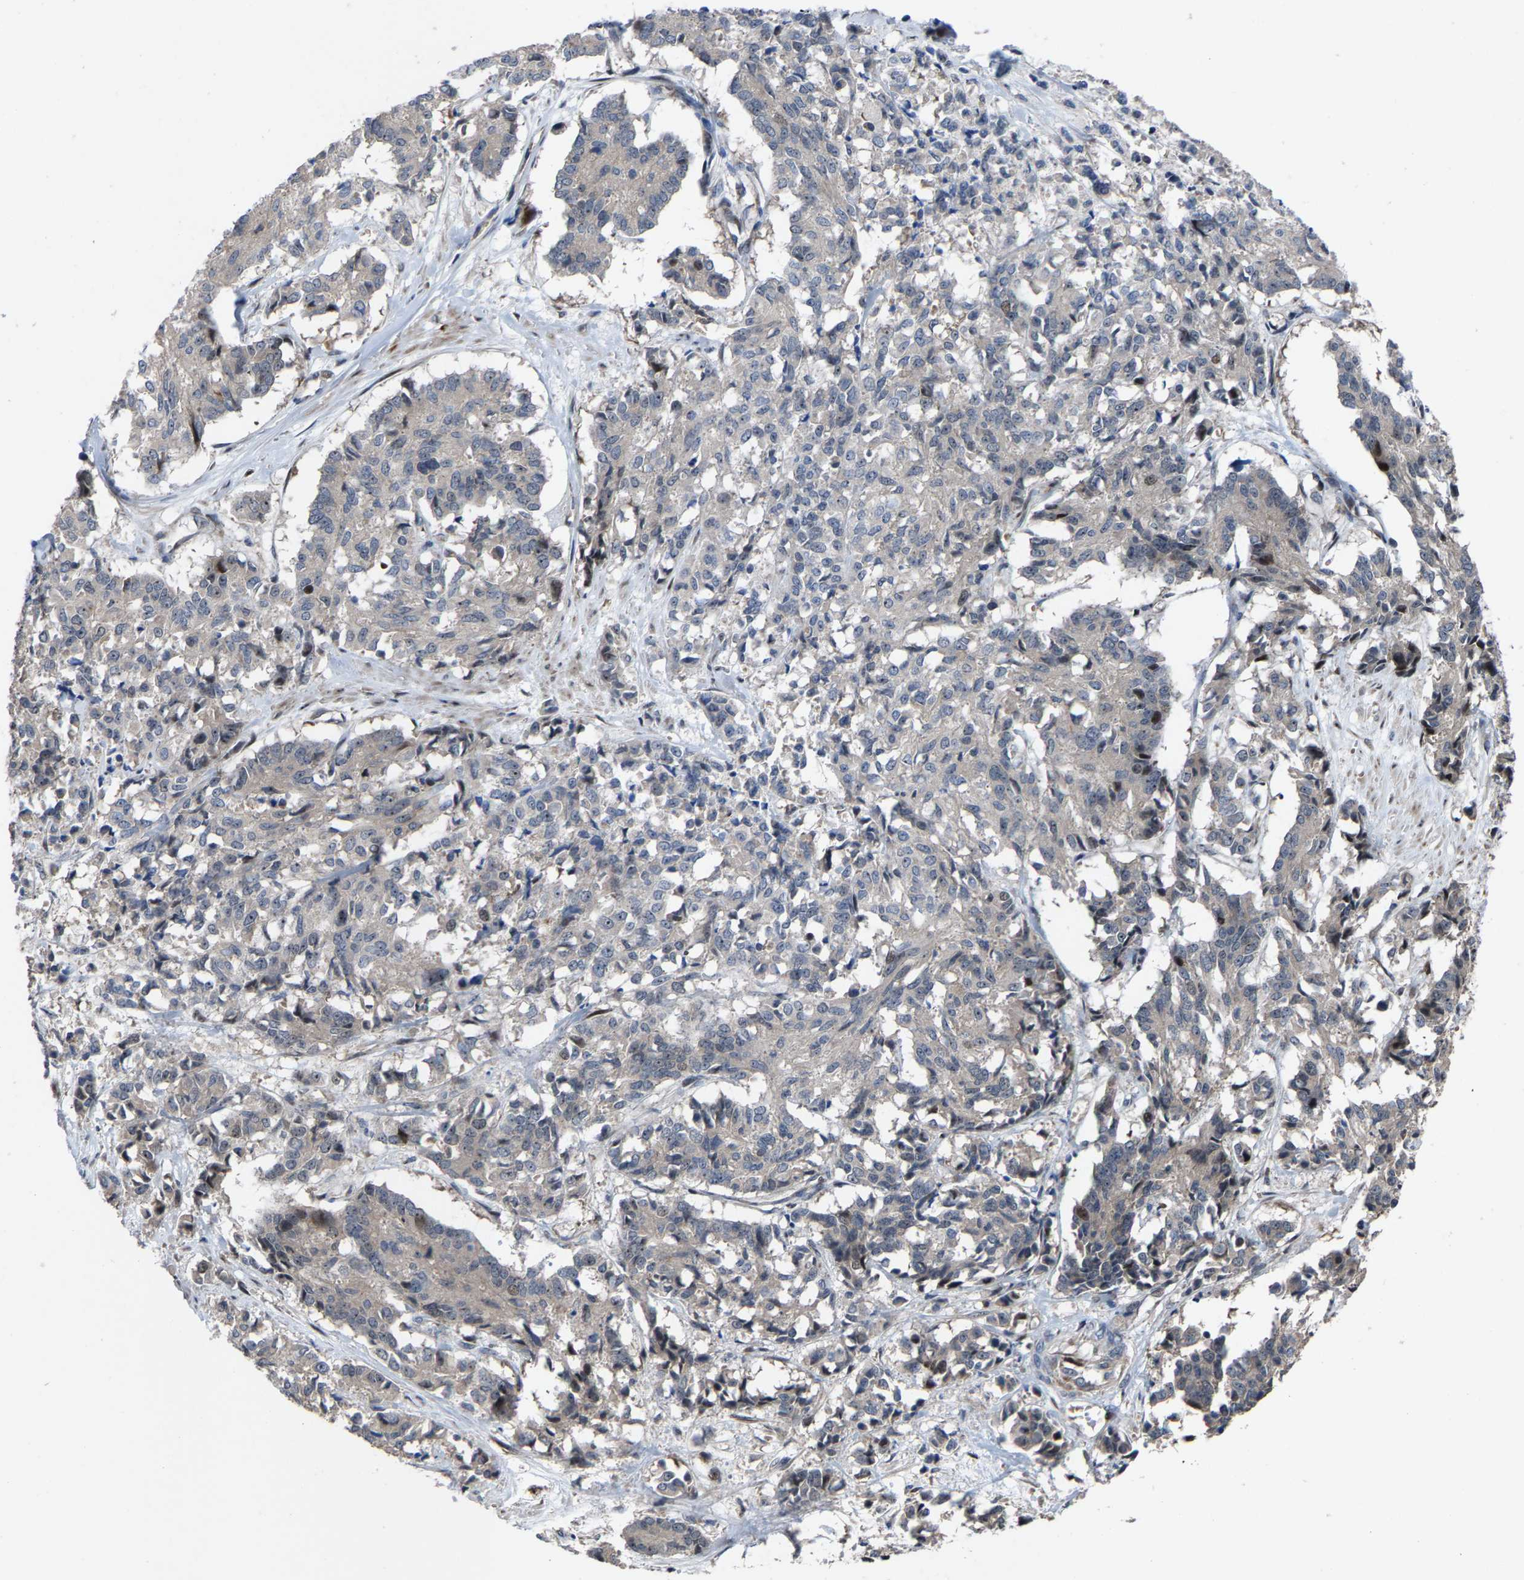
{"staining": {"intensity": "negative", "quantity": "none", "location": "none"}, "tissue": "cervical cancer", "cell_type": "Tumor cells", "image_type": "cancer", "snomed": [{"axis": "morphology", "description": "Squamous cell carcinoma, NOS"}, {"axis": "topography", "description": "Cervix"}], "caption": "Immunohistochemistry (IHC) photomicrograph of human cervical cancer (squamous cell carcinoma) stained for a protein (brown), which shows no positivity in tumor cells.", "gene": "HAUS6", "patient": {"sex": "female", "age": 35}}